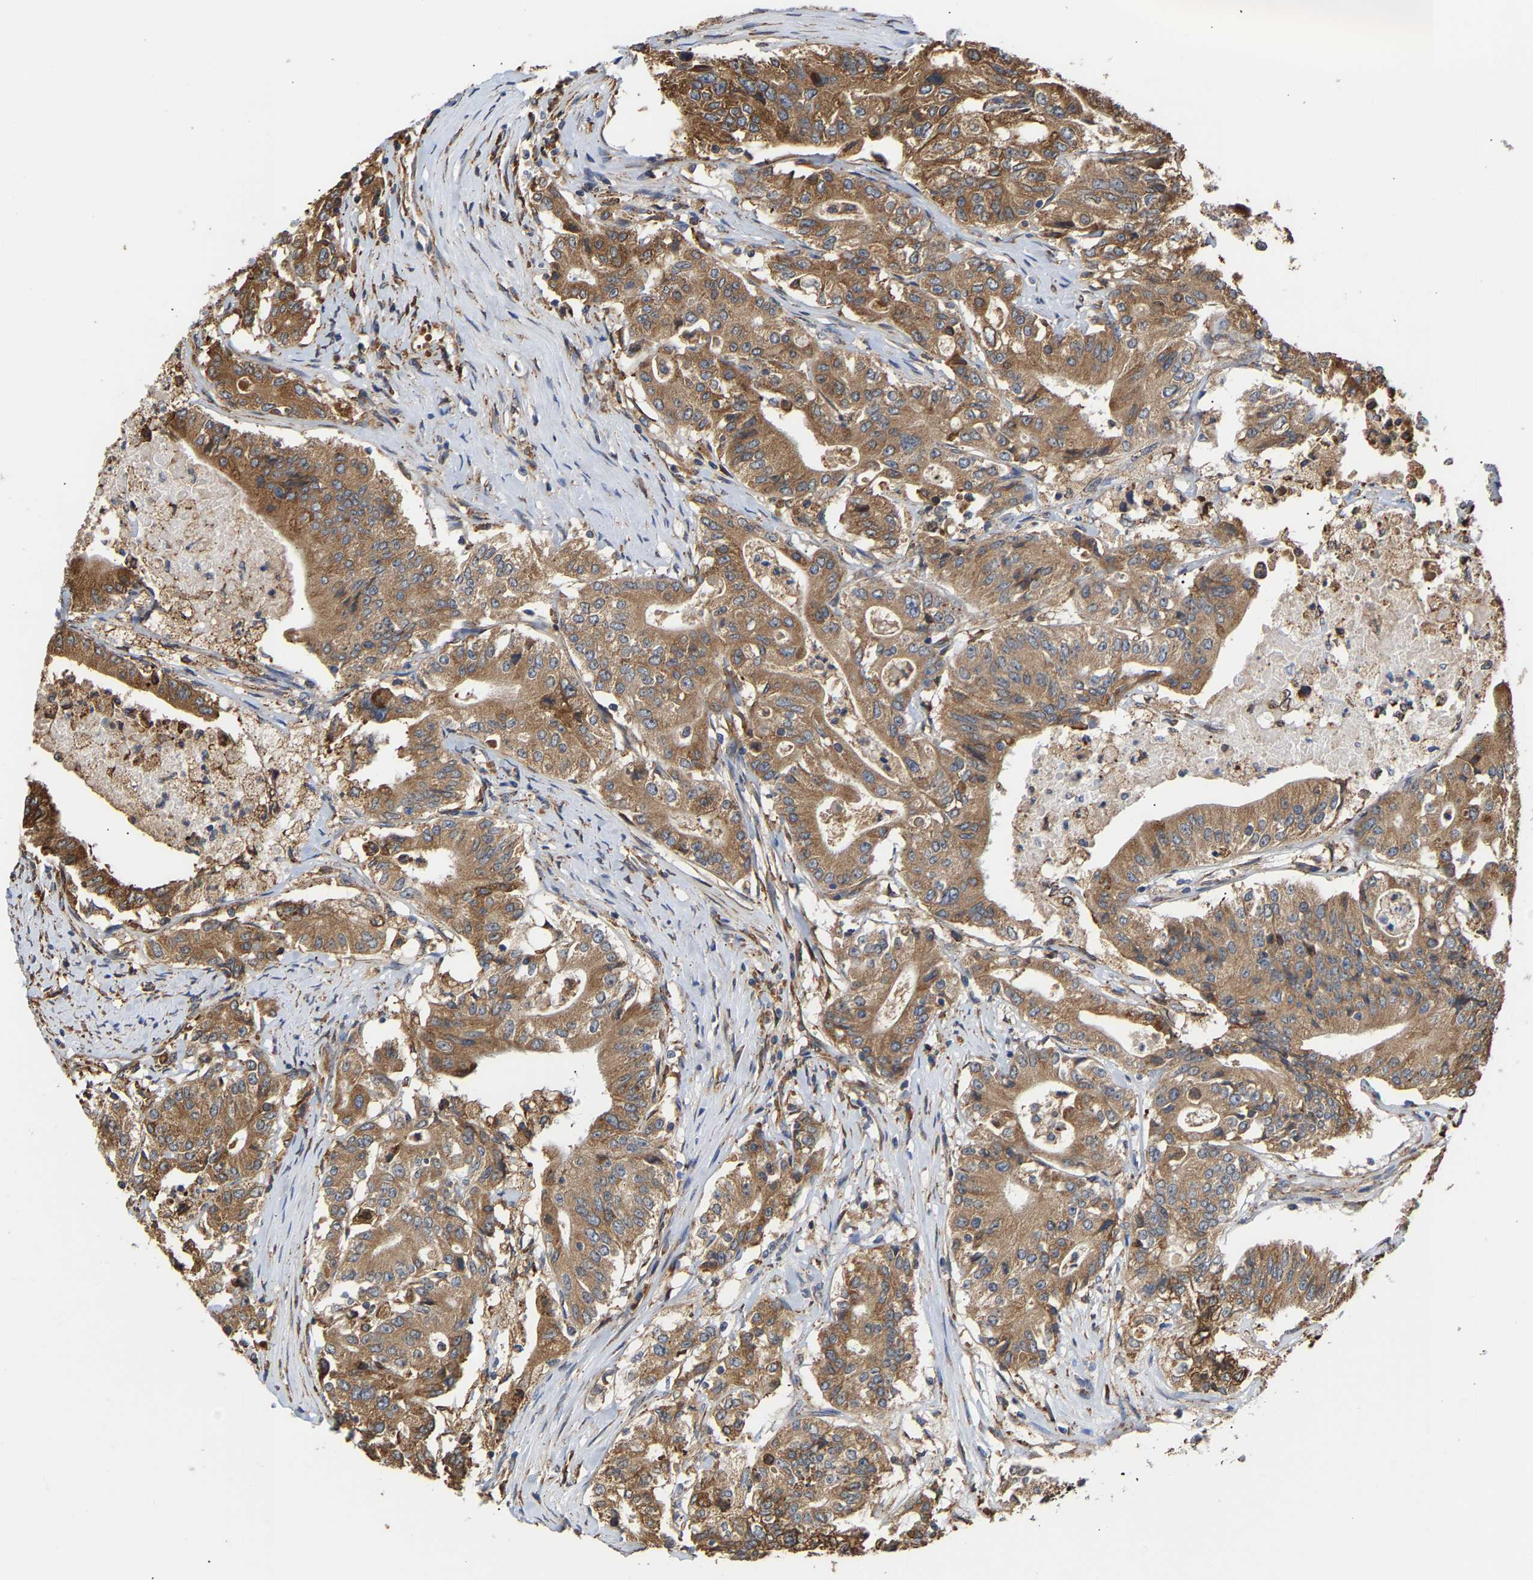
{"staining": {"intensity": "moderate", "quantity": ">75%", "location": "cytoplasmic/membranous"}, "tissue": "colorectal cancer", "cell_type": "Tumor cells", "image_type": "cancer", "snomed": [{"axis": "morphology", "description": "Adenocarcinoma, NOS"}, {"axis": "topography", "description": "Colon"}], "caption": "High-power microscopy captured an IHC micrograph of colorectal adenocarcinoma, revealing moderate cytoplasmic/membranous staining in approximately >75% of tumor cells.", "gene": "ARAP1", "patient": {"sex": "female", "age": 77}}